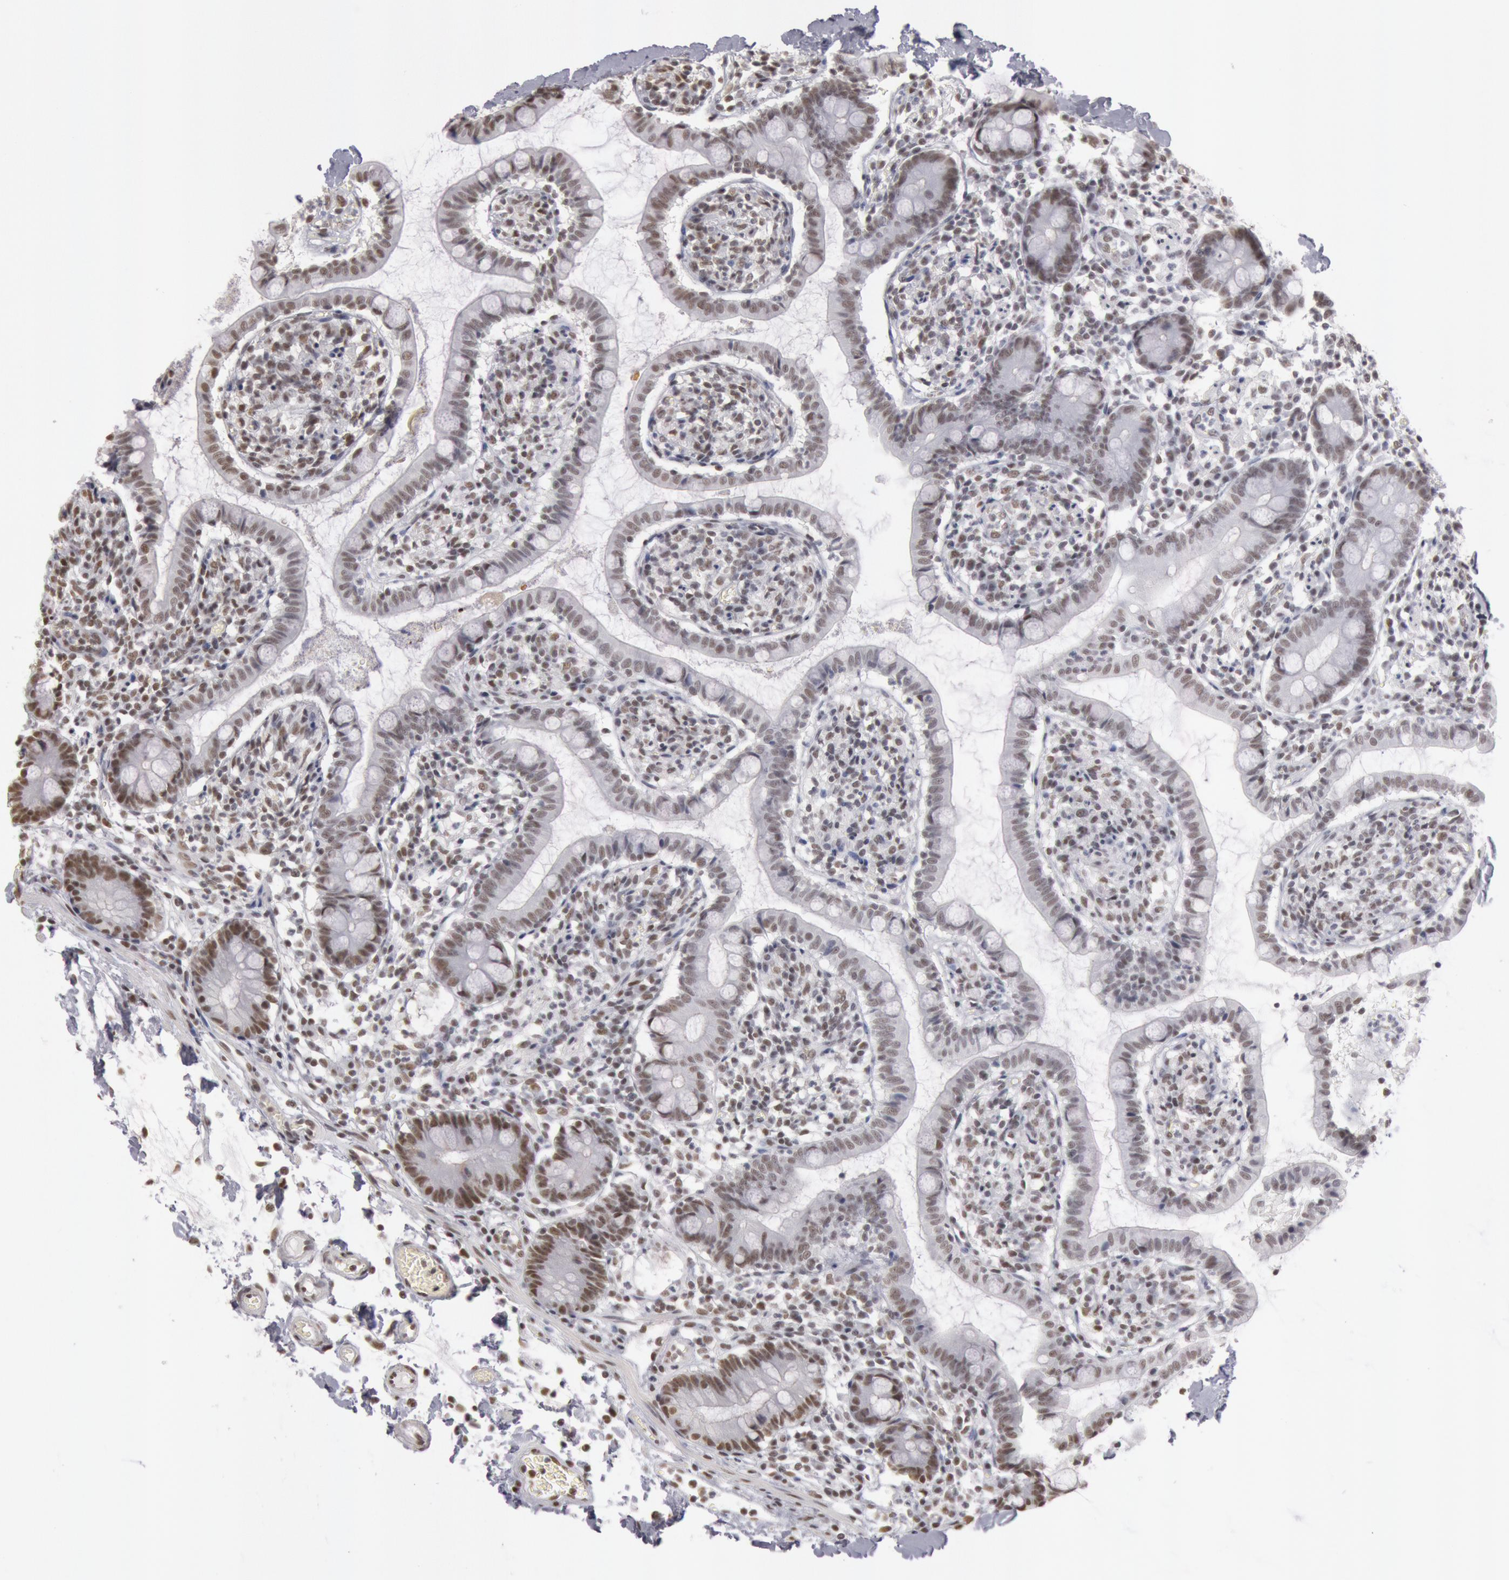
{"staining": {"intensity": "moderate", "quantity": ">75%", "location": "nuclear"}, "tissue": "small intestine", "cell_type": "Glandular cells", "image_type": "normal", "snomed": [{"axis": "morphology", "description": "Normal tissue, NOS"}, {"axis": "topography", "description": "Small intestine"}], "caption": "Small intestine stained with IHC reveals moderate nuclear positivity in about >75% of glandular cells.", "gene": "ESS2", "patient": {"sex": "female", "age": 61}}